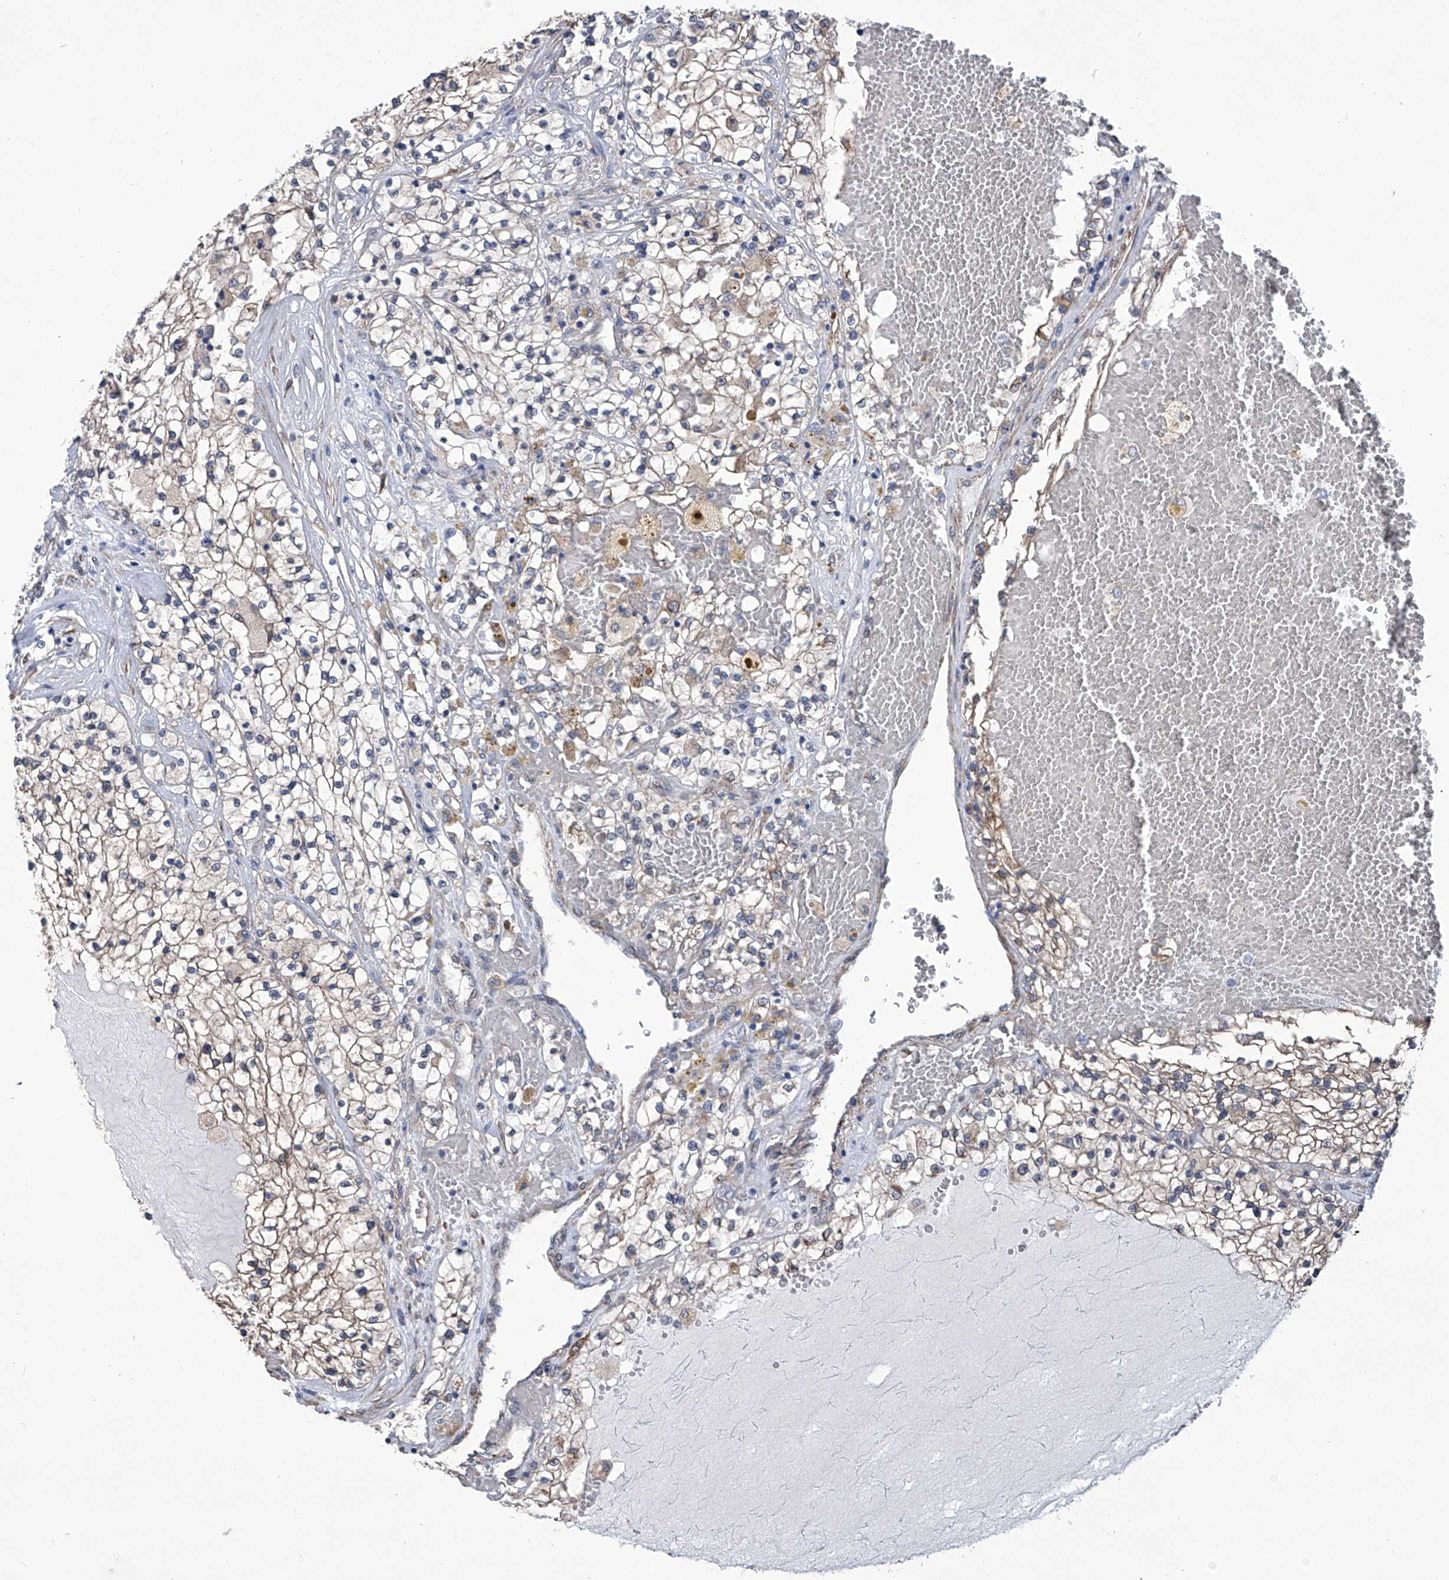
{"staining": {"intensity": "weak", "quantity": "<25%", "location": "cytoplasmic/membranous"}, "tissue": "renal cancer", "cell_type": "Tumor cells", "image_type": "cancer", "snomed": [{"axis": "morphology", "description": "Normal tissue, NOS"}, {"axis": "morphology", "description": "Adenocarcinoma, NOS"}, {"axis": "topography", "description": "Kidney"}], "caption": "The micrograph displays no significant positivity in tumor cells of renal cancer (adenocarcinoma).", "gene": "SMS", "patient": {"sex": "male", "age": 68}}